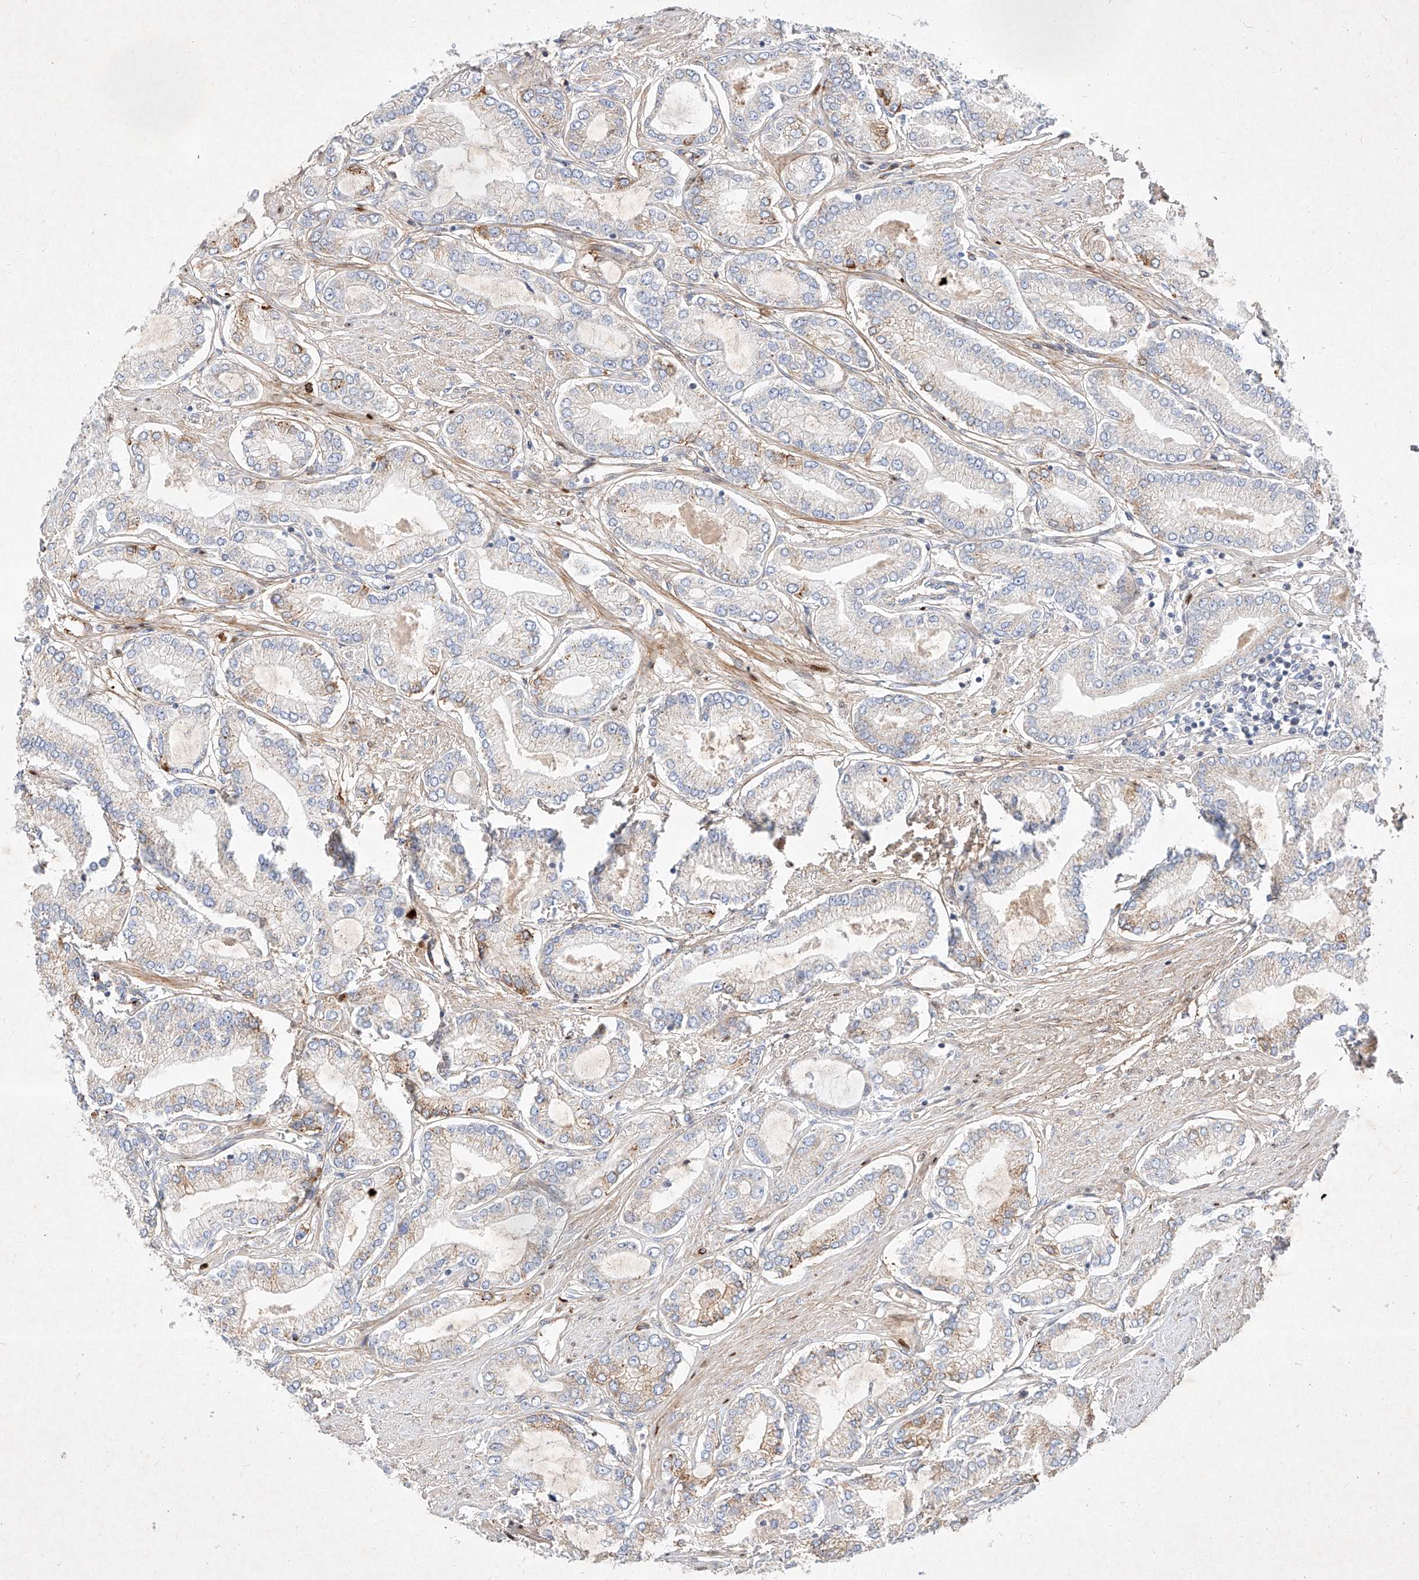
{"staining": {"intensity": "weak", "quantity": "<25%", "location": "cytoplasmic/membranous"}, "tissue": "prostate cancer", "cell_type": "Tumor cells", "image_type": "cancer", "snomed": [{"axis": "morphology", "description": "Adenocarcinoma, Low grade"}, {"axis": "topography", "description": "Prostate"}], "caption": "This is an immunohistochemistry (IHC) micrograph of human prostate low-grade adenocarcinoma. There is no staining in tumor cells.", "gene": "OSGEPL1", "patient": {"sex": "male", "age": 63}}